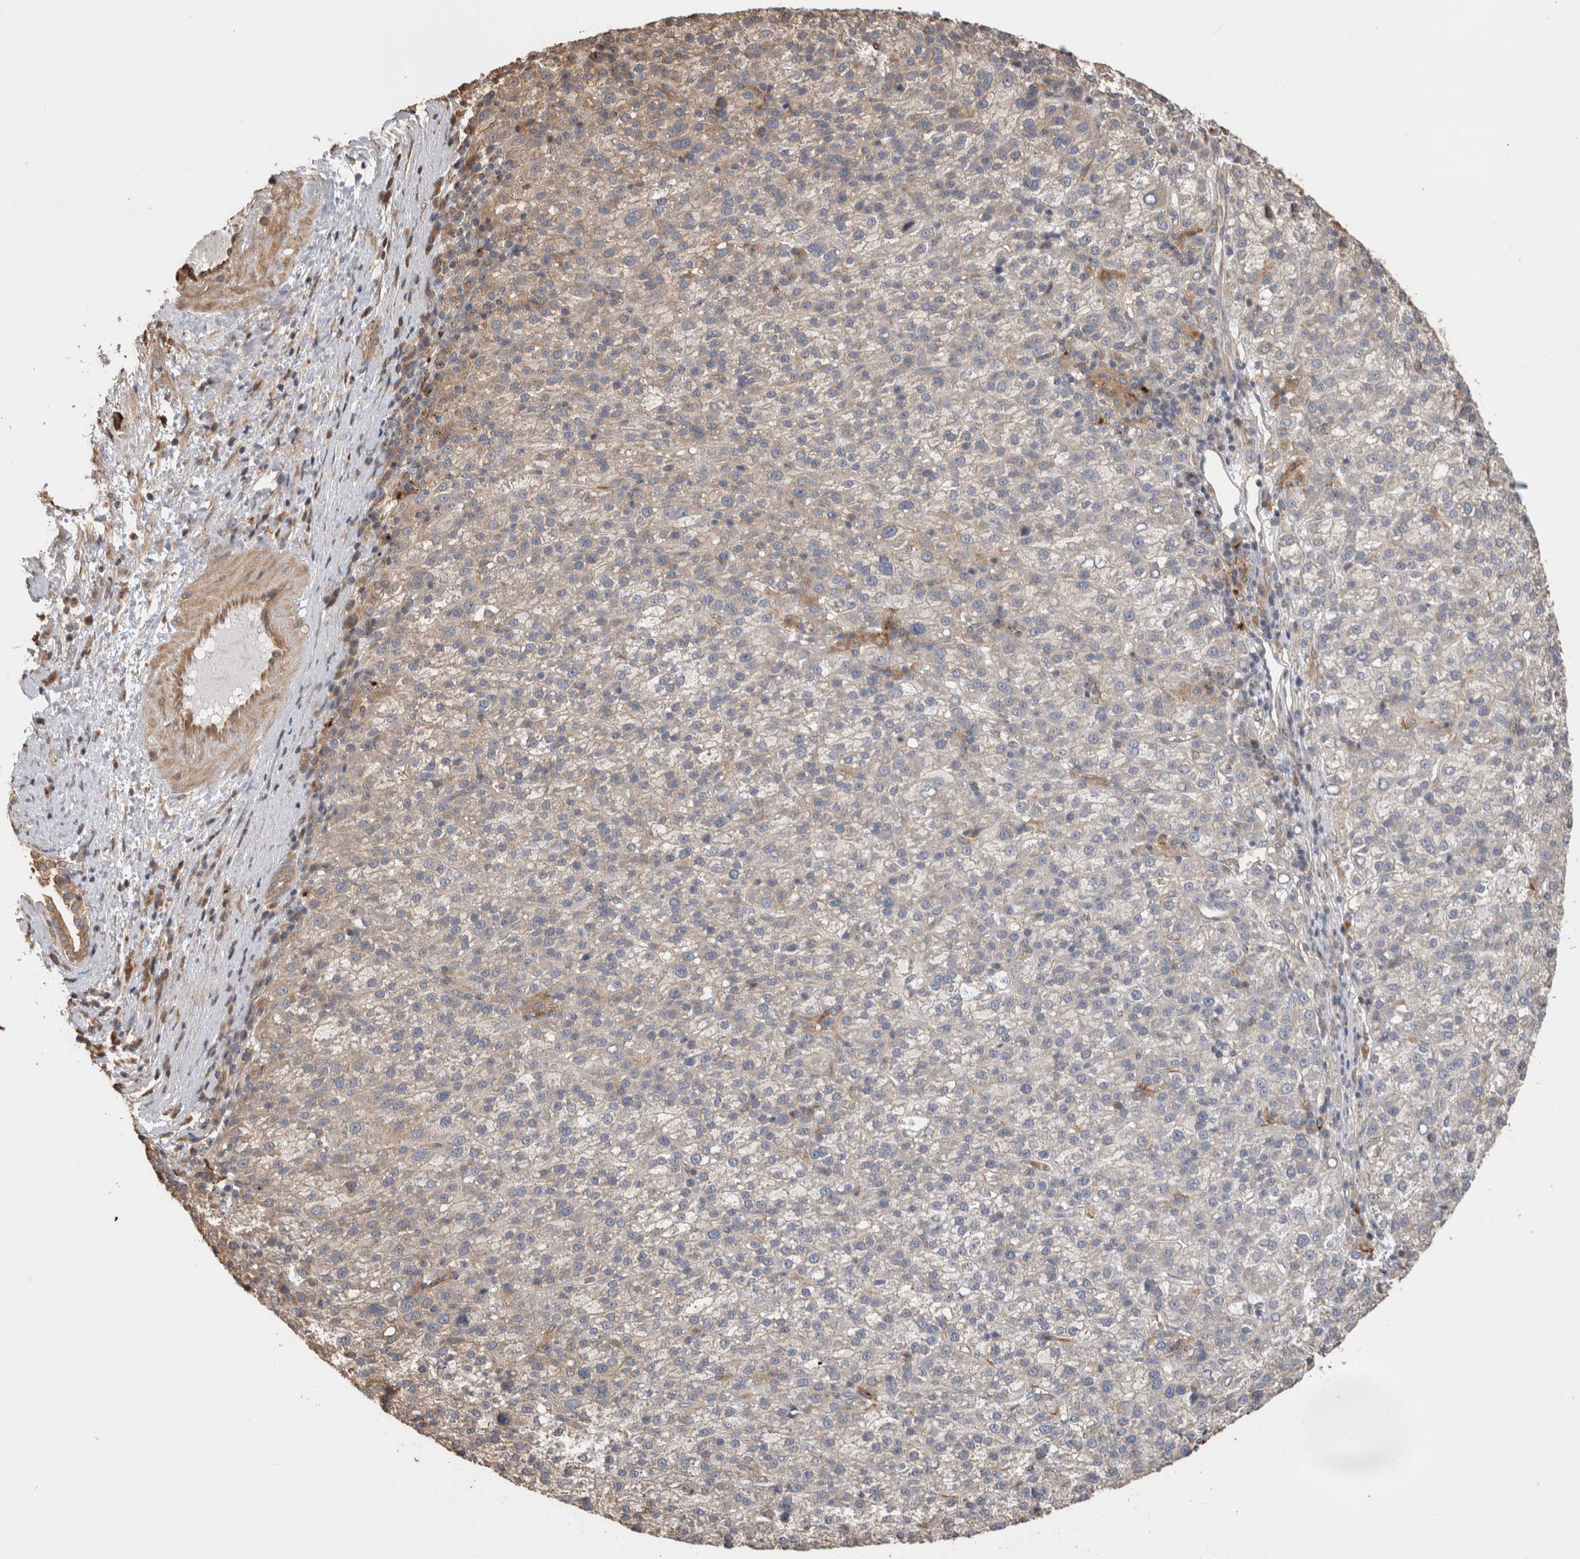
{"staining": {"intensity": "weak", "quantity": "25%-75%", "location": "cytoplasmic/membranous"}, "tissue": "liver cancer", "cell_type": "Tumor cells", "image_type": "cancer", "snomed": [{"axis": "morphology", "description": "Carcinoma, Hepatocellular, NOS"}, {"axis": "topography", "description": "Liver"}], "caption": "There is low levels of weak cytoplasmic/membranous expression in tumor cells of liver hepatocellular carcinoma, as demonstrated by immunohistochemical staining (brown color).", "gene": "CLIP1", "patient": {"sex": "female", "age": 58}}